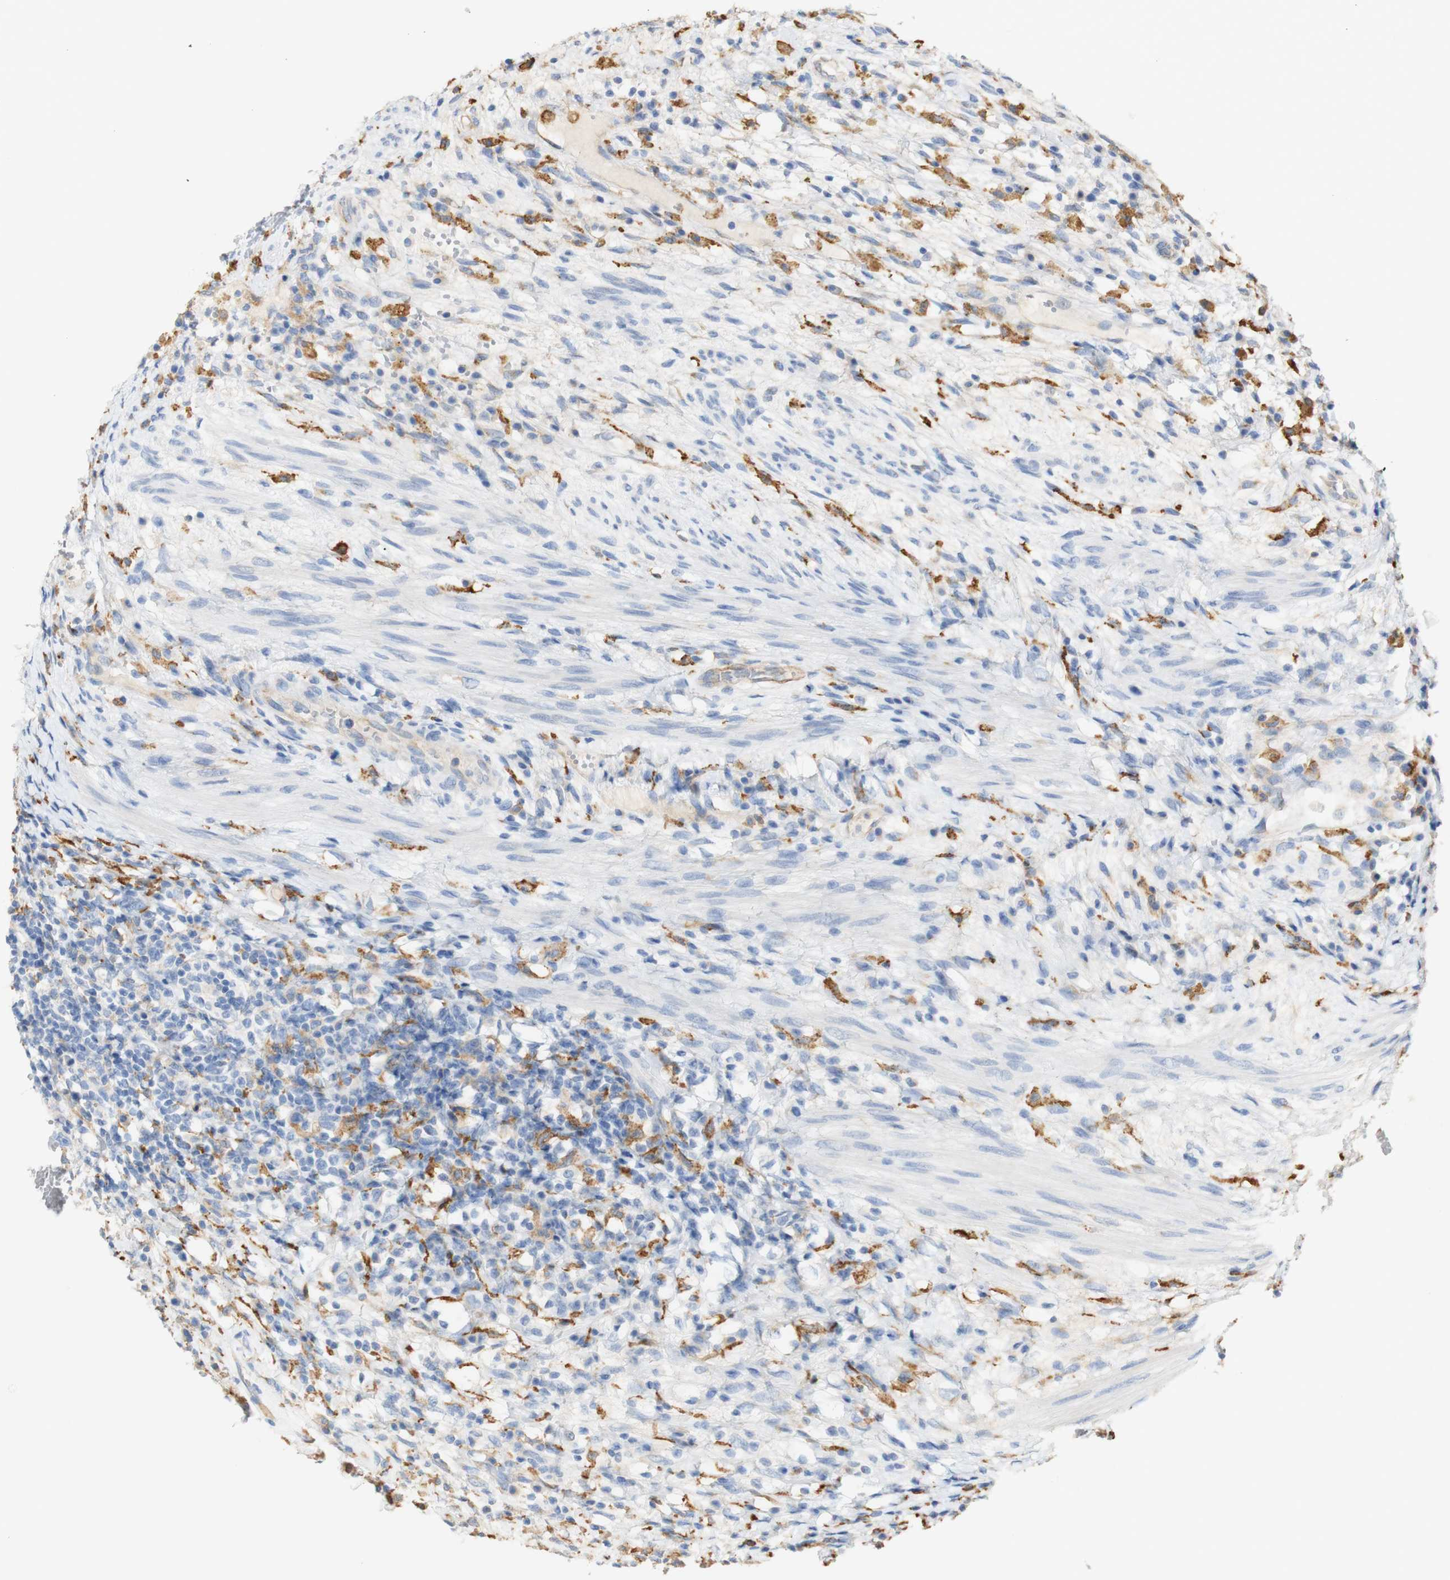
{"staining": {"intensity": "negative", "quantity": "none", "location": "none"}, "tissue": "testis cancer", "cell_type": "Tumor cells", "image_type": "cancer", "snomed": [{"axis": "morphology", "description": "Carcinoma, Embryonal, NOS"}, {"axis": "topography", "description": "Testis"}], "caption": "Tumor cells are negative for brown protein staining in testis cancer (embryonal carcinoma).", "gene": "FCGRT", "patient": {"sex": "male", "age": 26}}